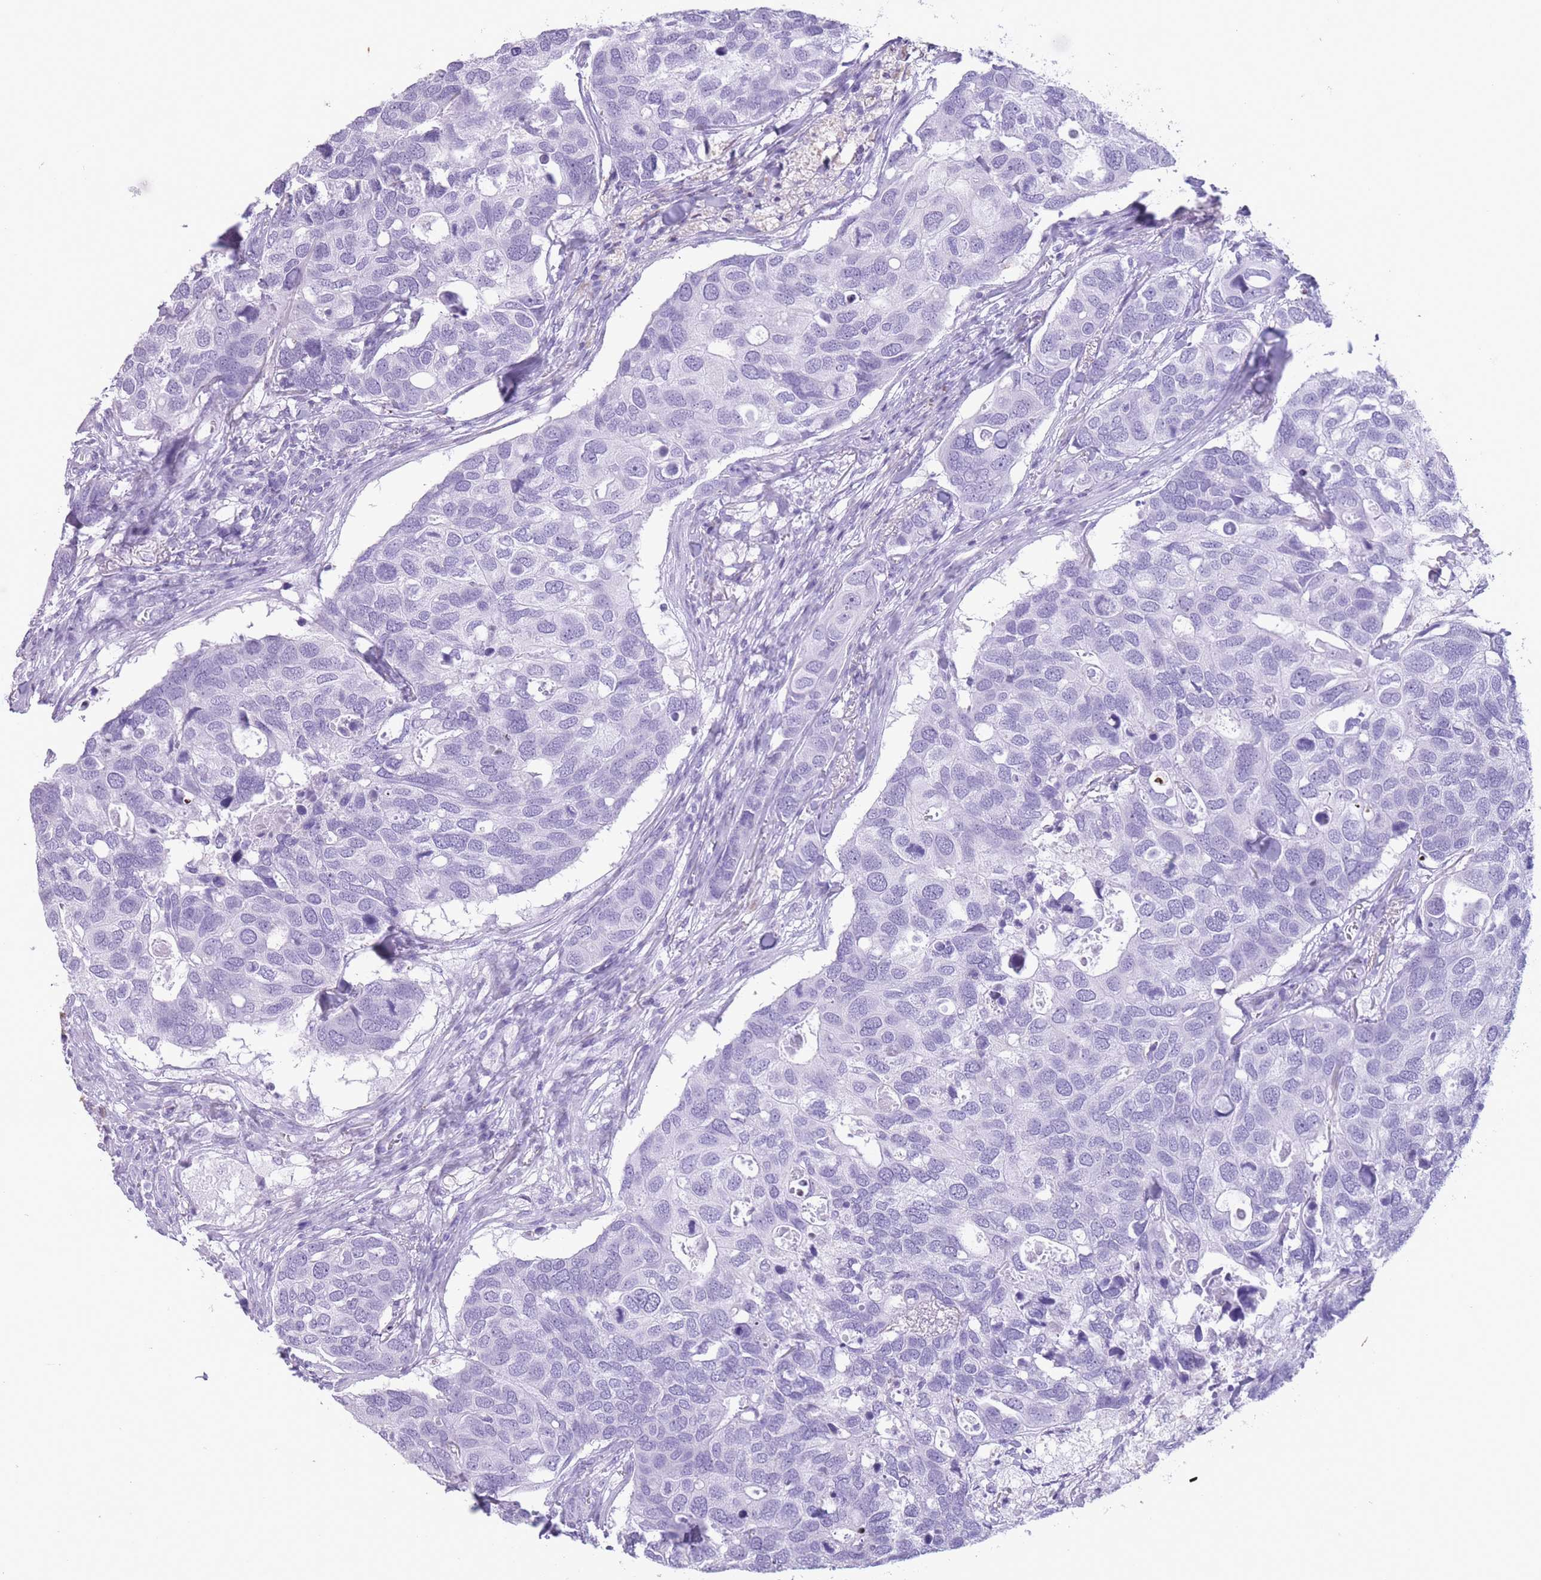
{"staining": {"intensity": "negative", "quantity": "none", "location": "none"}, "tissue": "breast cancer", "cell_type": "Tumor cells", "image_type": "cancer", "snomed": [{"axis": "morphology", "description": "Duct carcinoma"}, {"axis": "topography", "description": "Breast"}], "caption": "There is no significant staining in tumor cells of breast infiltrating ductal carcinoma. The staining is performed using DAB (3,3'-diaminobenzidine) brown chromogen with nuclei counter-stained in using hematoxylin.", "gene": "OR4F21", "patient": {"sex": "female", "age": 83}}